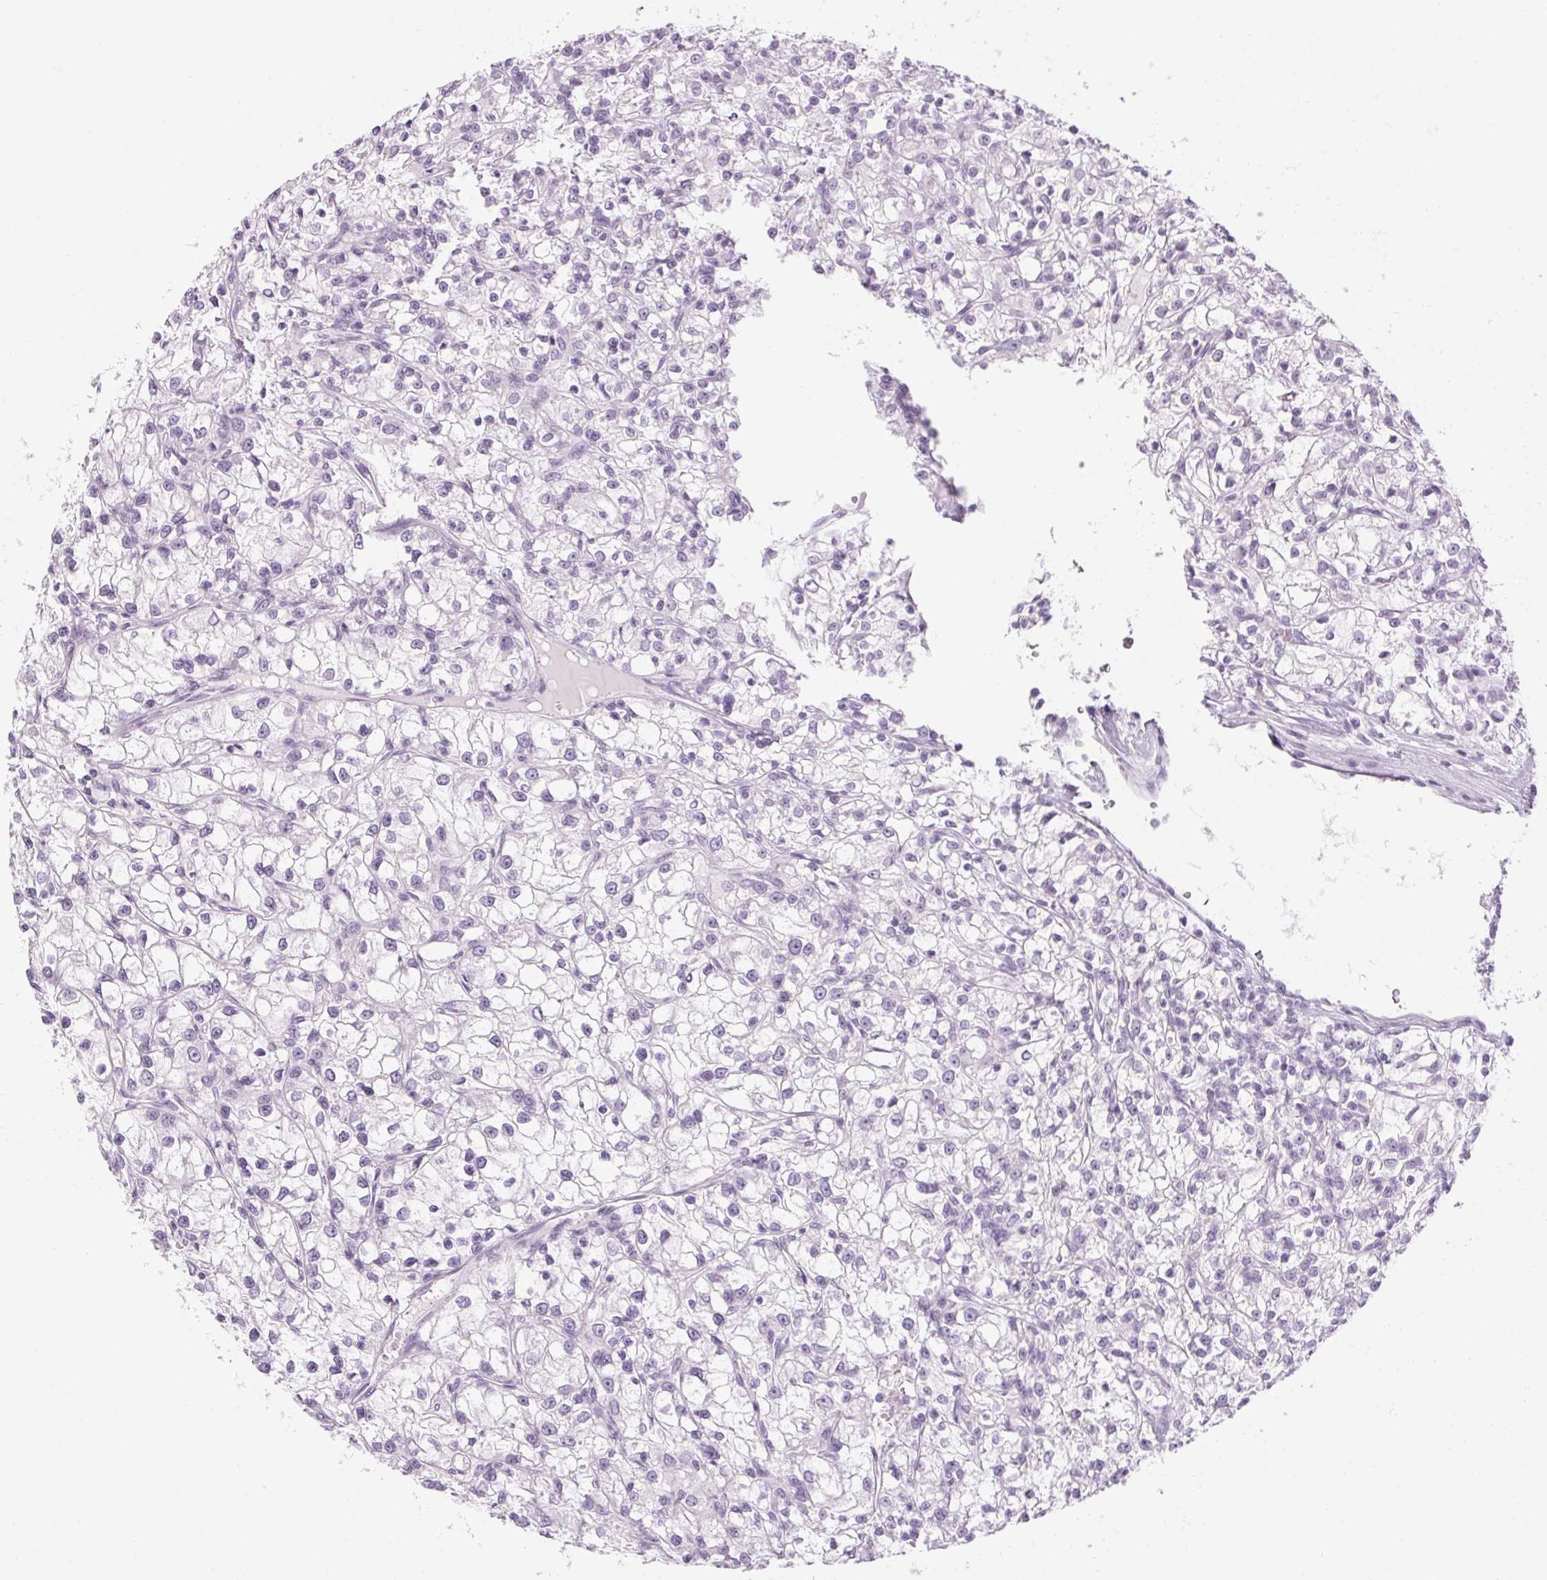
{"staining": {"intensity": "negative", "quantity": "none", "location": "none"}, "tissue": "renal cancer", "cell_type": "Tumor cells", "image_type": "cancer", "snomed": [{"axis": "morphology", "description": "Adenocarcinoma, NOS"}, {"axis": "topography", "description": "Kidney"}], "caption": "IHC photomicrograph of renal adenocarcinoma stained for a protein (brown), which demonstrates no staining in tumor cells.", "gene": "RPTN", "patient": {"sex": "female", "age": 59}}